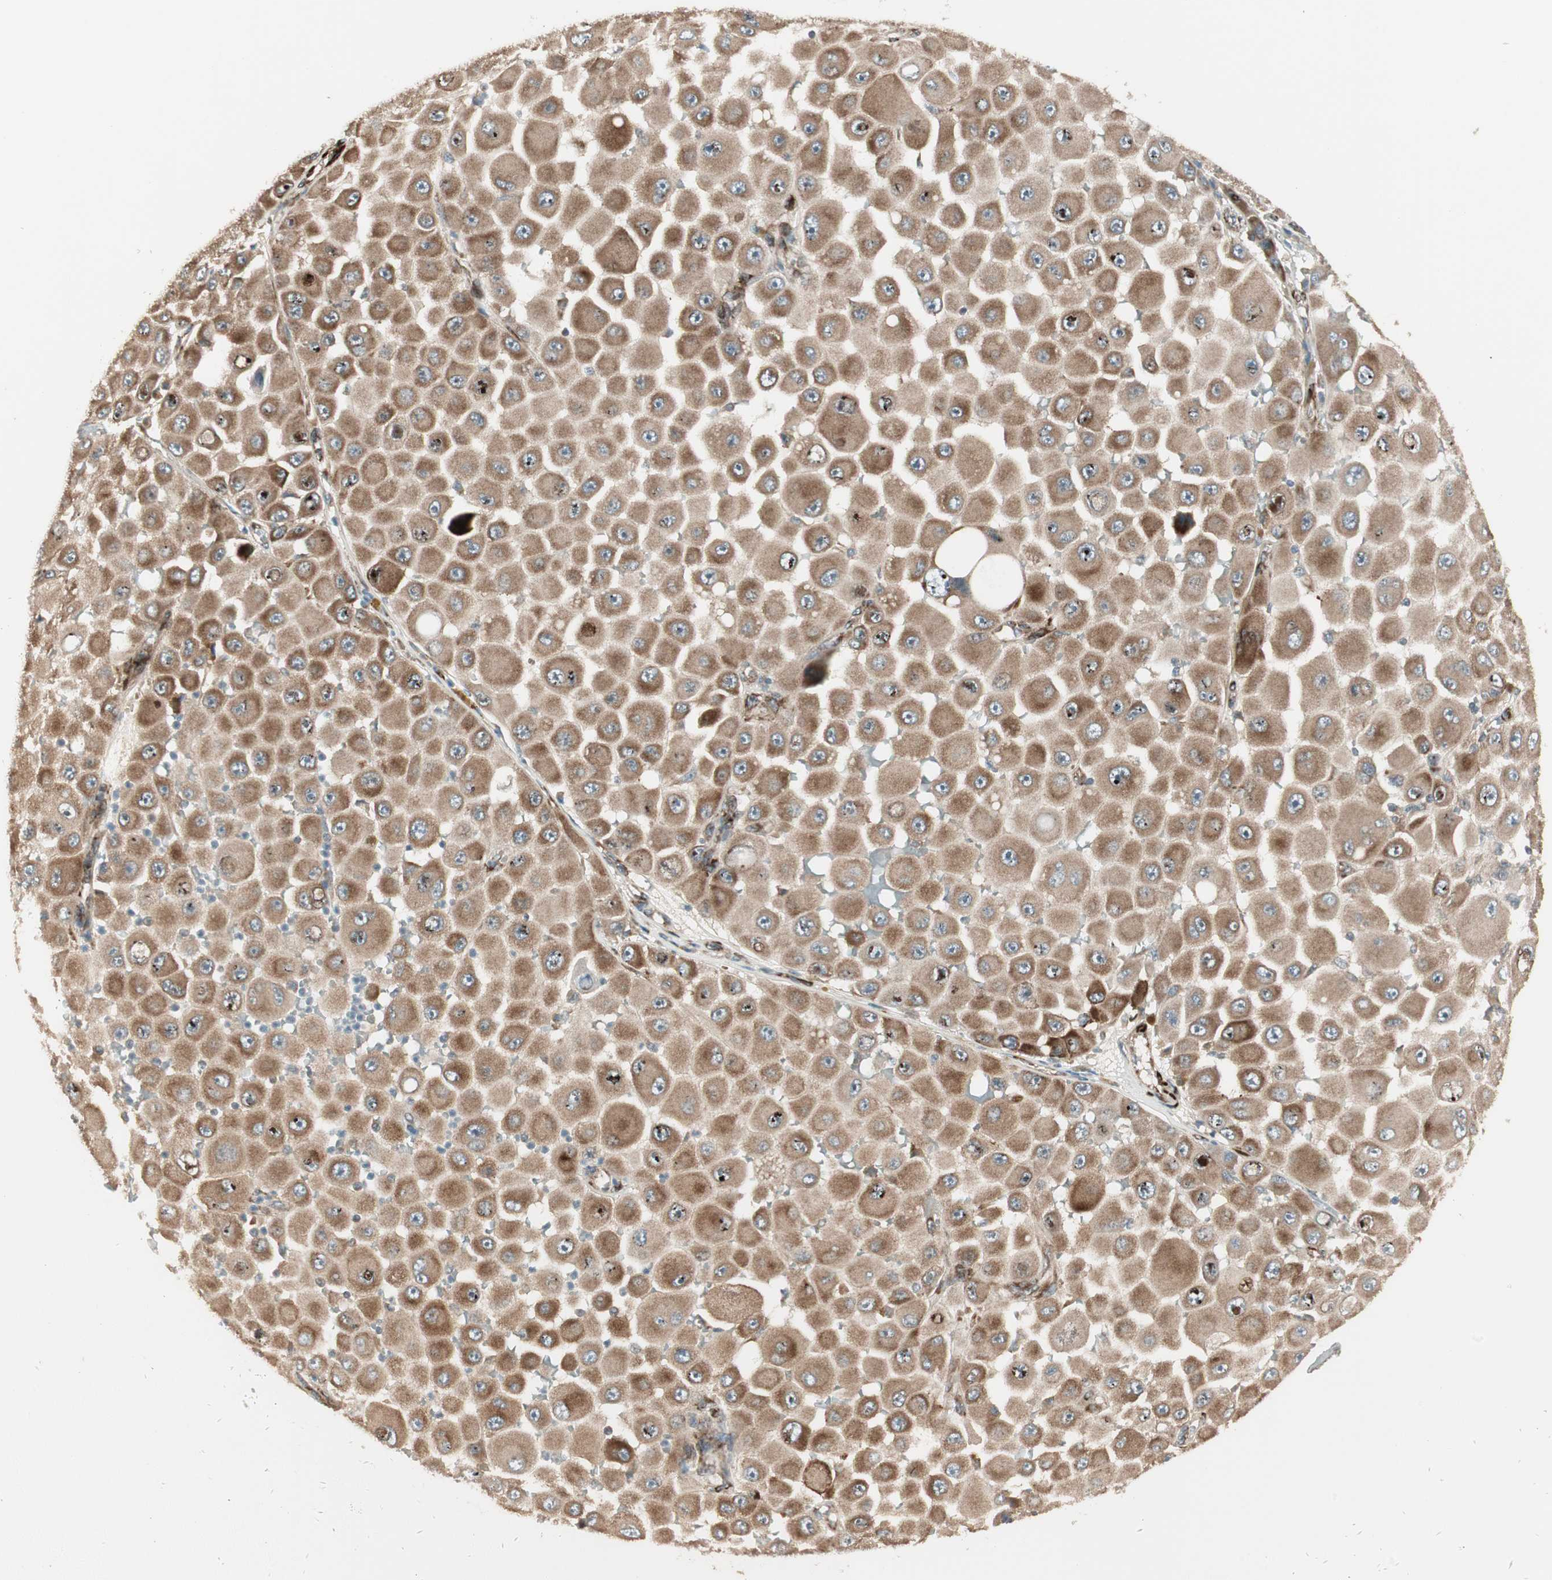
{"staining": {"intensity": "moderate", "quantity": ">75%", "location": "cytoplasmic/membranous"}, "tissue": "melanoma", "cell_type": "Tumor cells", "image_type": "cancer", "snomed": [{"axis": "morphology", "description": "Malignant melanoma, NOS"}, {"axis": "topography", "description": "Skin"}], "caption": "Immunohistochemistry (IHC) (DAB) staining of human melanoma displays moderate cytoplasmic/membranous protein expression in about >75% of tumor cells.", "gene": "PPP2R5E", "patient": {"sex": "female", "age": 81}}